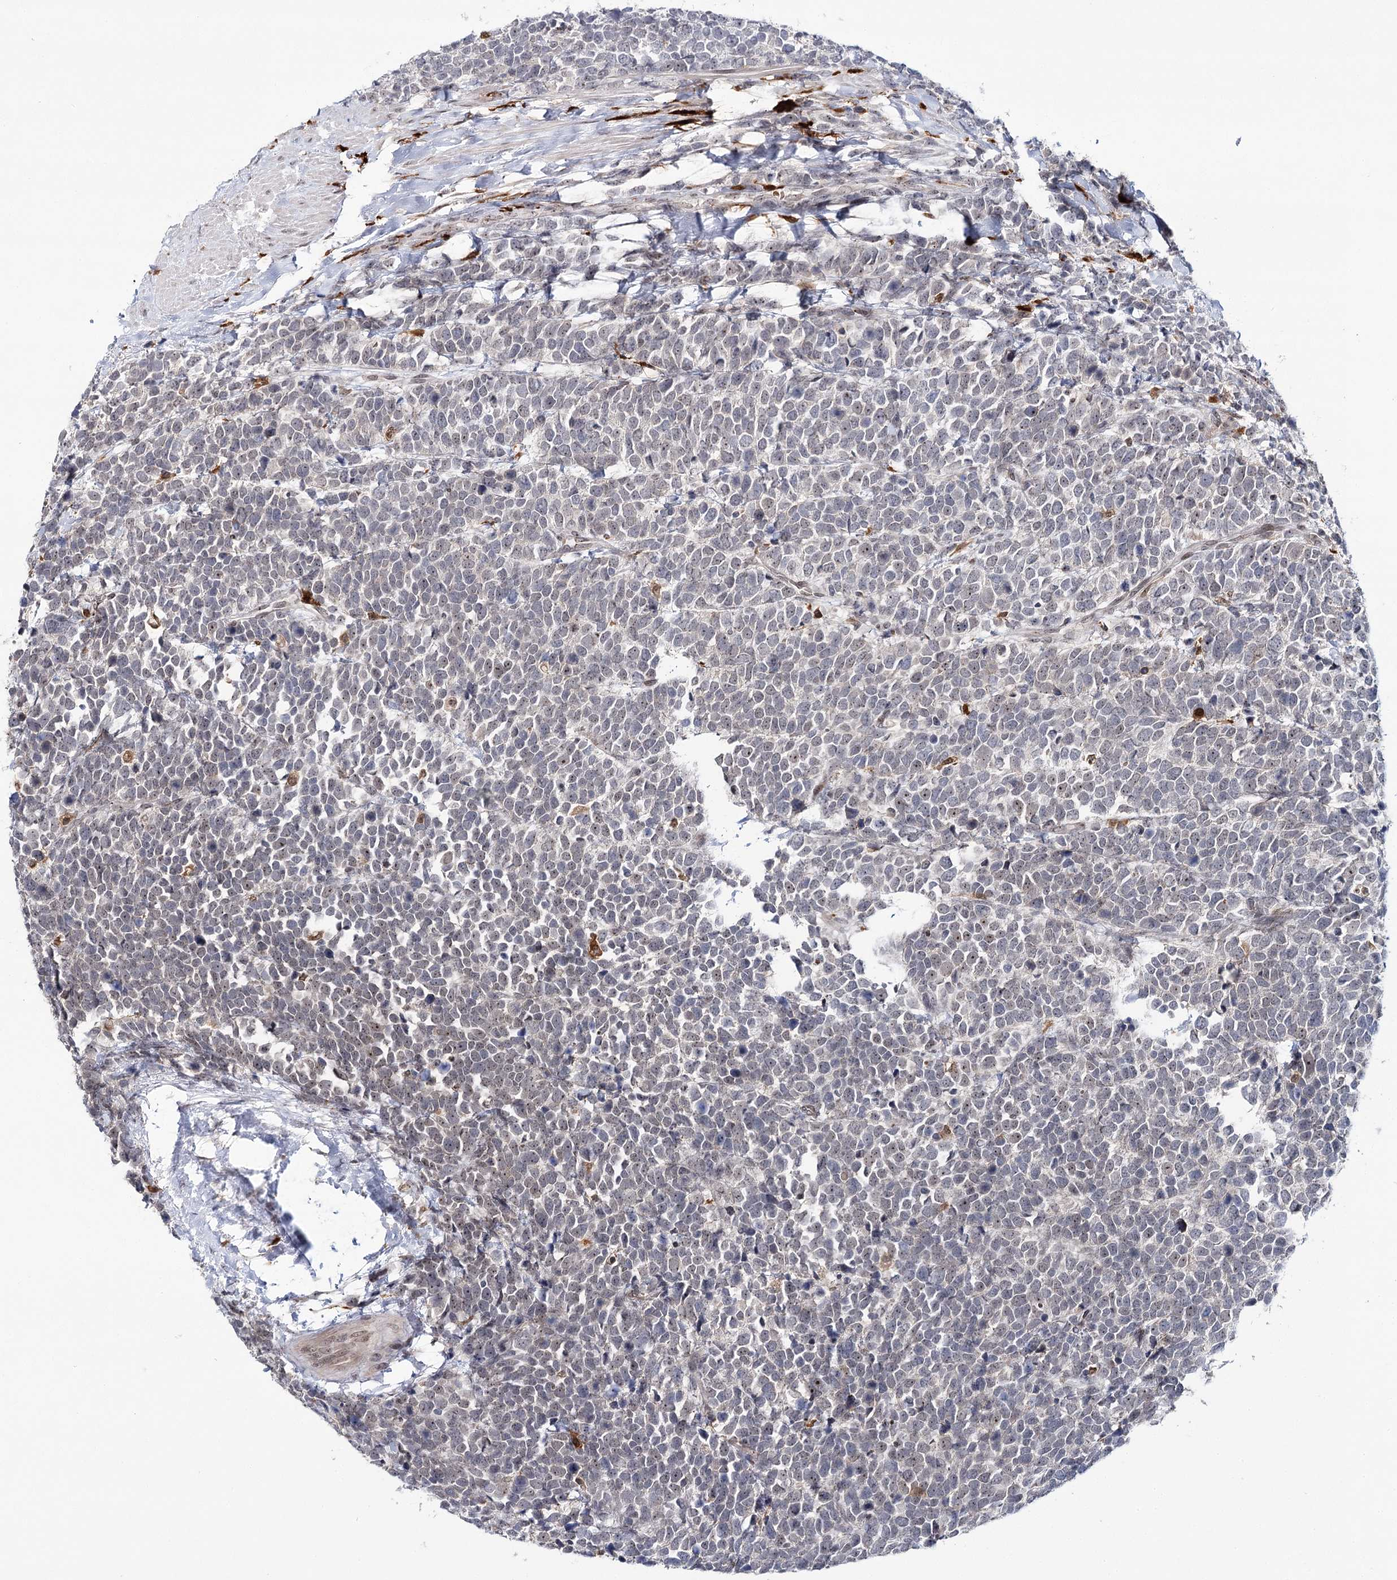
{"staining": {"intensity": "negative", "quantity": "none", "location": "none"}, "tissue": "urothelial cancer", "cell_type": "Tumor cells", "image_type": "cancer", "snomed": [{"axis": "morphology", "description": "Urothelial carcinoma, High grade"}, {"axis": "topography", "description": "Urinary bladder"}], "caption": "The image demonstrates no significant expression in tumor cells of urothelial carcinoma (high-grade).", "gene": "WDR36", "patient": {"sex": "female", "age": 82}}